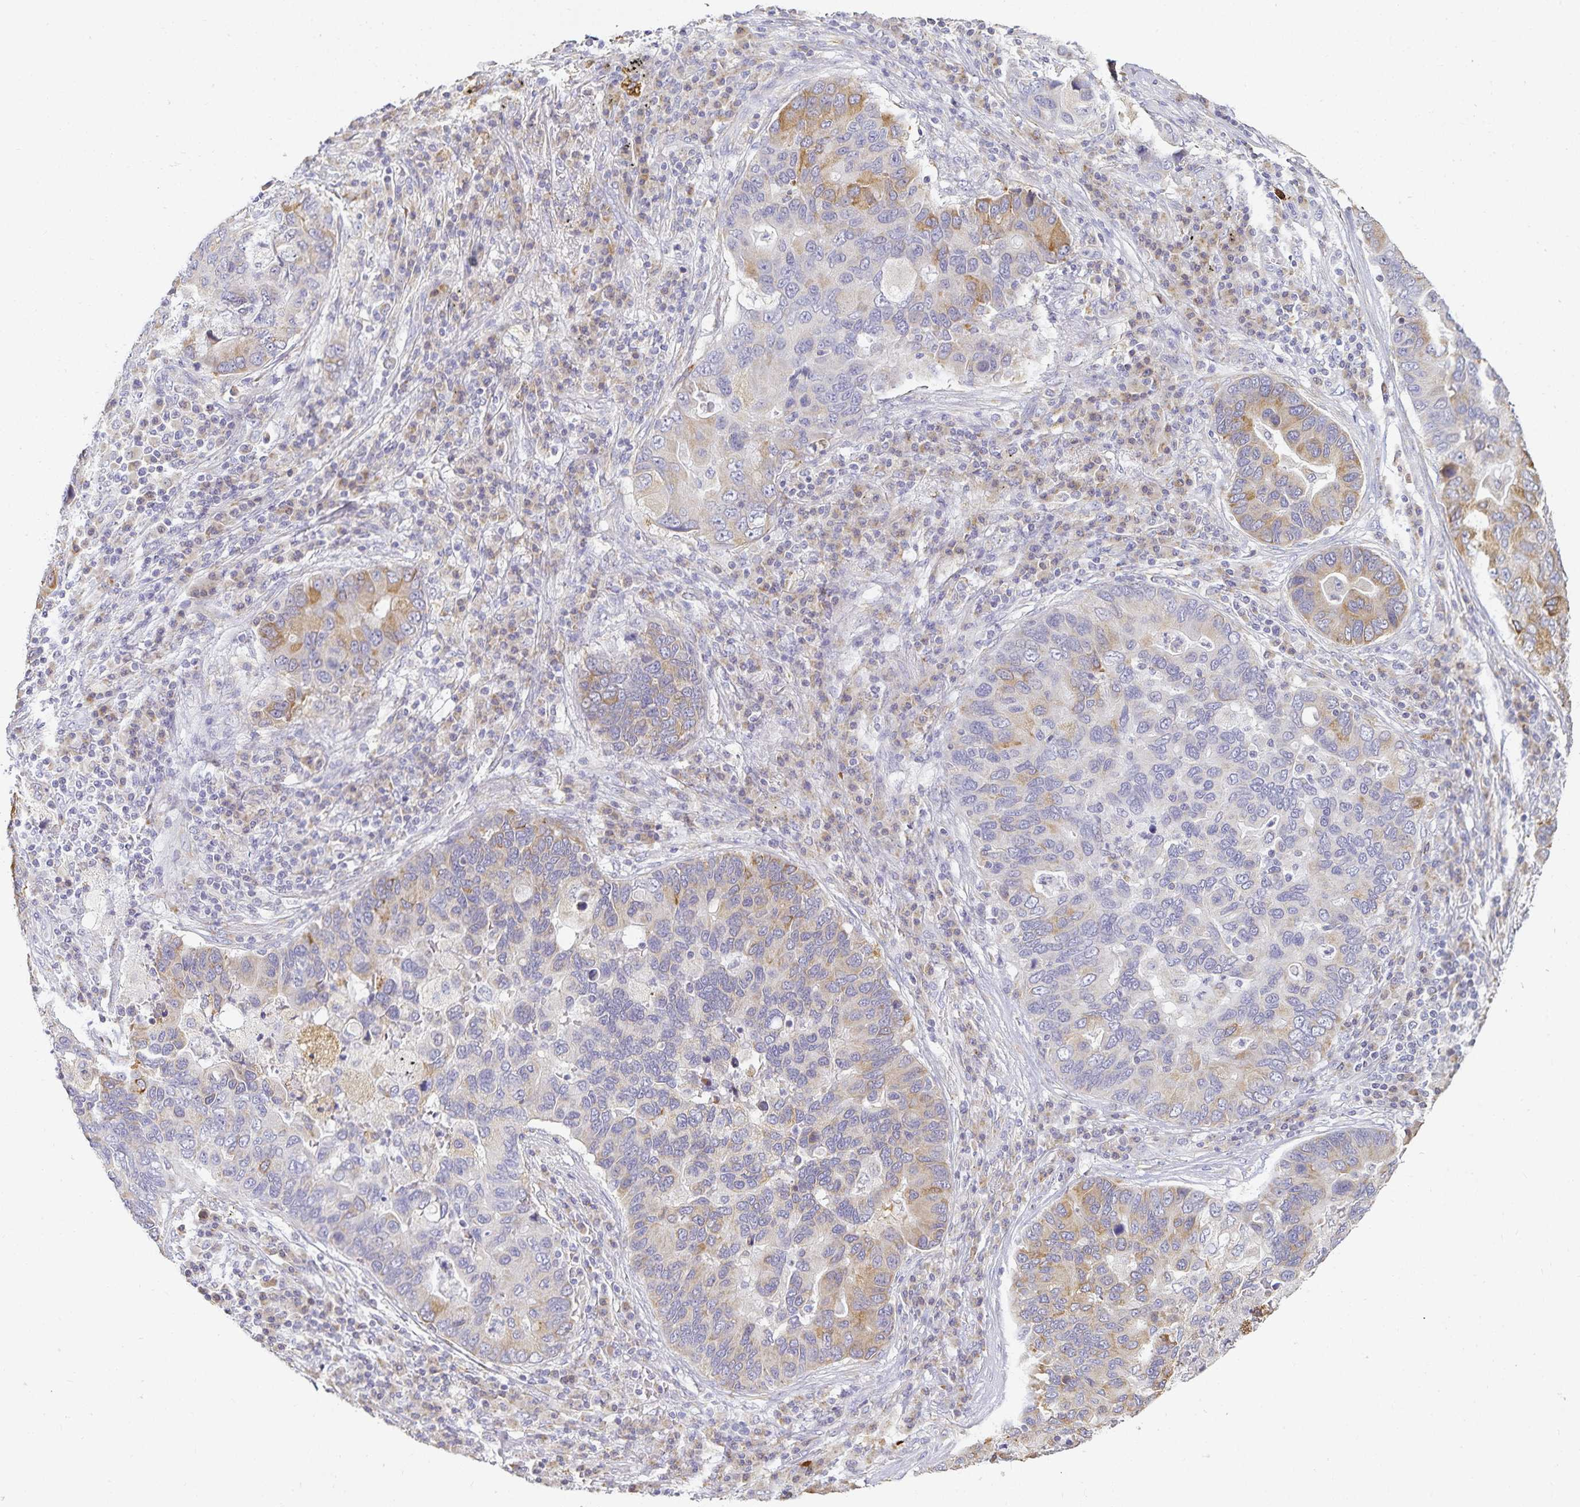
{"staining": {"intensity": "moderate", "quantity": "<25%", "location": "cytoplasmic/membranous"}, "tissue": "lung cancer", "cell_type": "Tumor cells", "image_type": "cancer", "snomed": [{"axis": "morphology", "description": "Adenocarcinoma, NOS"}, {"axis": "morphology", "description": "Adenocarcinoma, metastatic, NOS"}, {"axis": "topography", "description": "Lymph node"}, {"axis": "topography", "description": "Lung"}], "caption": "IHC staining of lung cancer (metastatic adenocarcinoma), which displays low levels of moderate cytoplasmic/membranous positivity in approximately <25% of tumor cells indicating moderate cytoplasmic/membranous protein staining. The staining was performed using DAB (brown) for protein detection and nuclei were counterstained in hematoxylin (blue).", "gene": "GP2", "patient": {"sex": "female", "age": 54}}